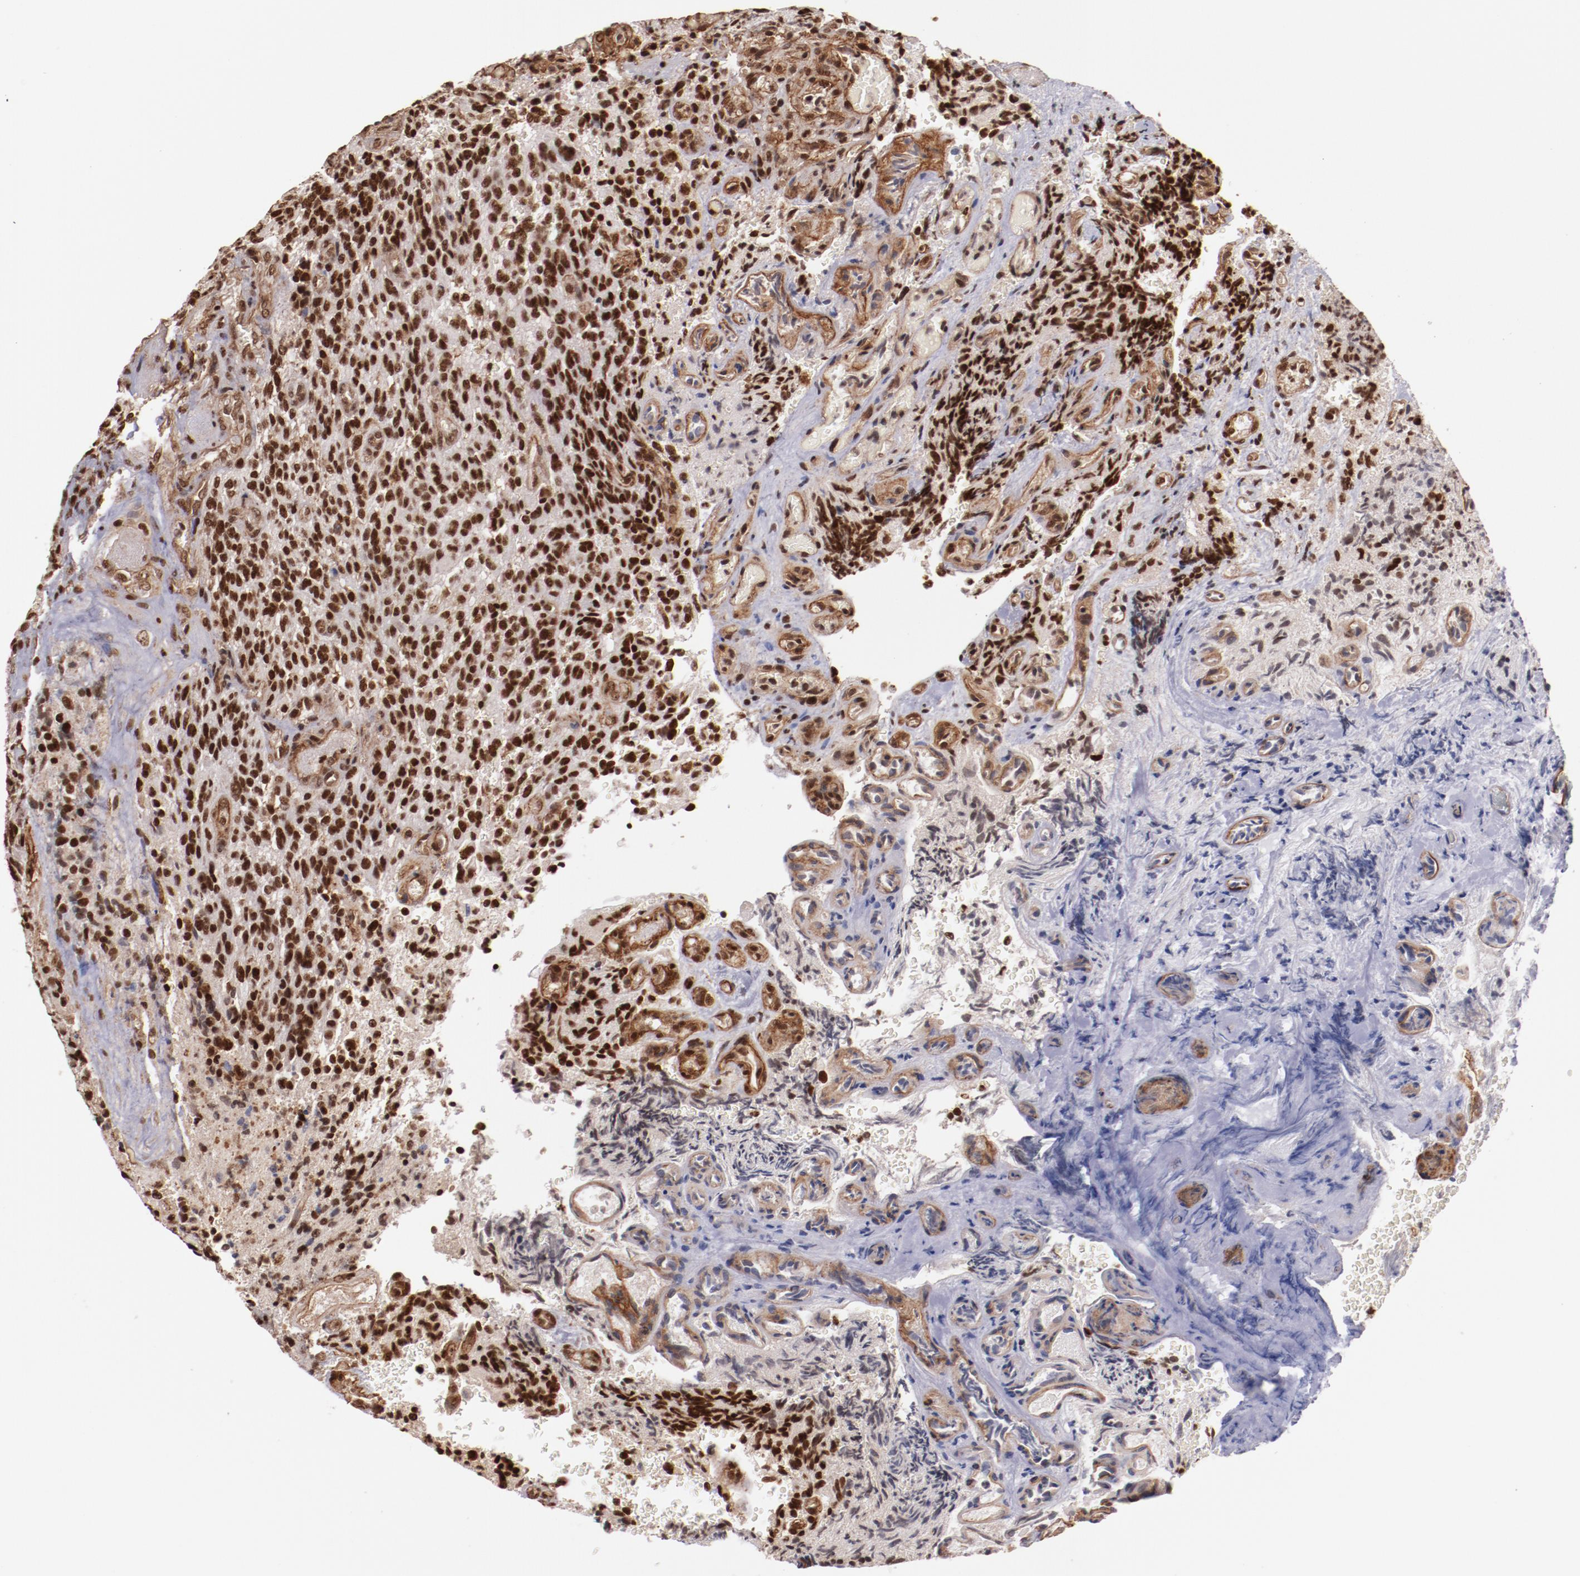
{"staining": {"intensity": "moderate", "quantity": ">75%", "location": "nuclear"}, "tissue": "glioma", "cell_type": "Tumor cells", "image_type": "cancer", "snomed": [{"axis": "morphology", "description": "Normal tissue, NOS"}, {"axis": "morphology", "description": "Glioma, malignant, High grade"}, {"axis": "topography", "description": "Cerebral cortex"}], "caption": "Protein expression by immunohistochemistry (IHC) displays moderate nuclear staining in about >75% of tumor cells in glioma.", "gene": "STAG2", "patient": {"sex": "male", "age": 56}}